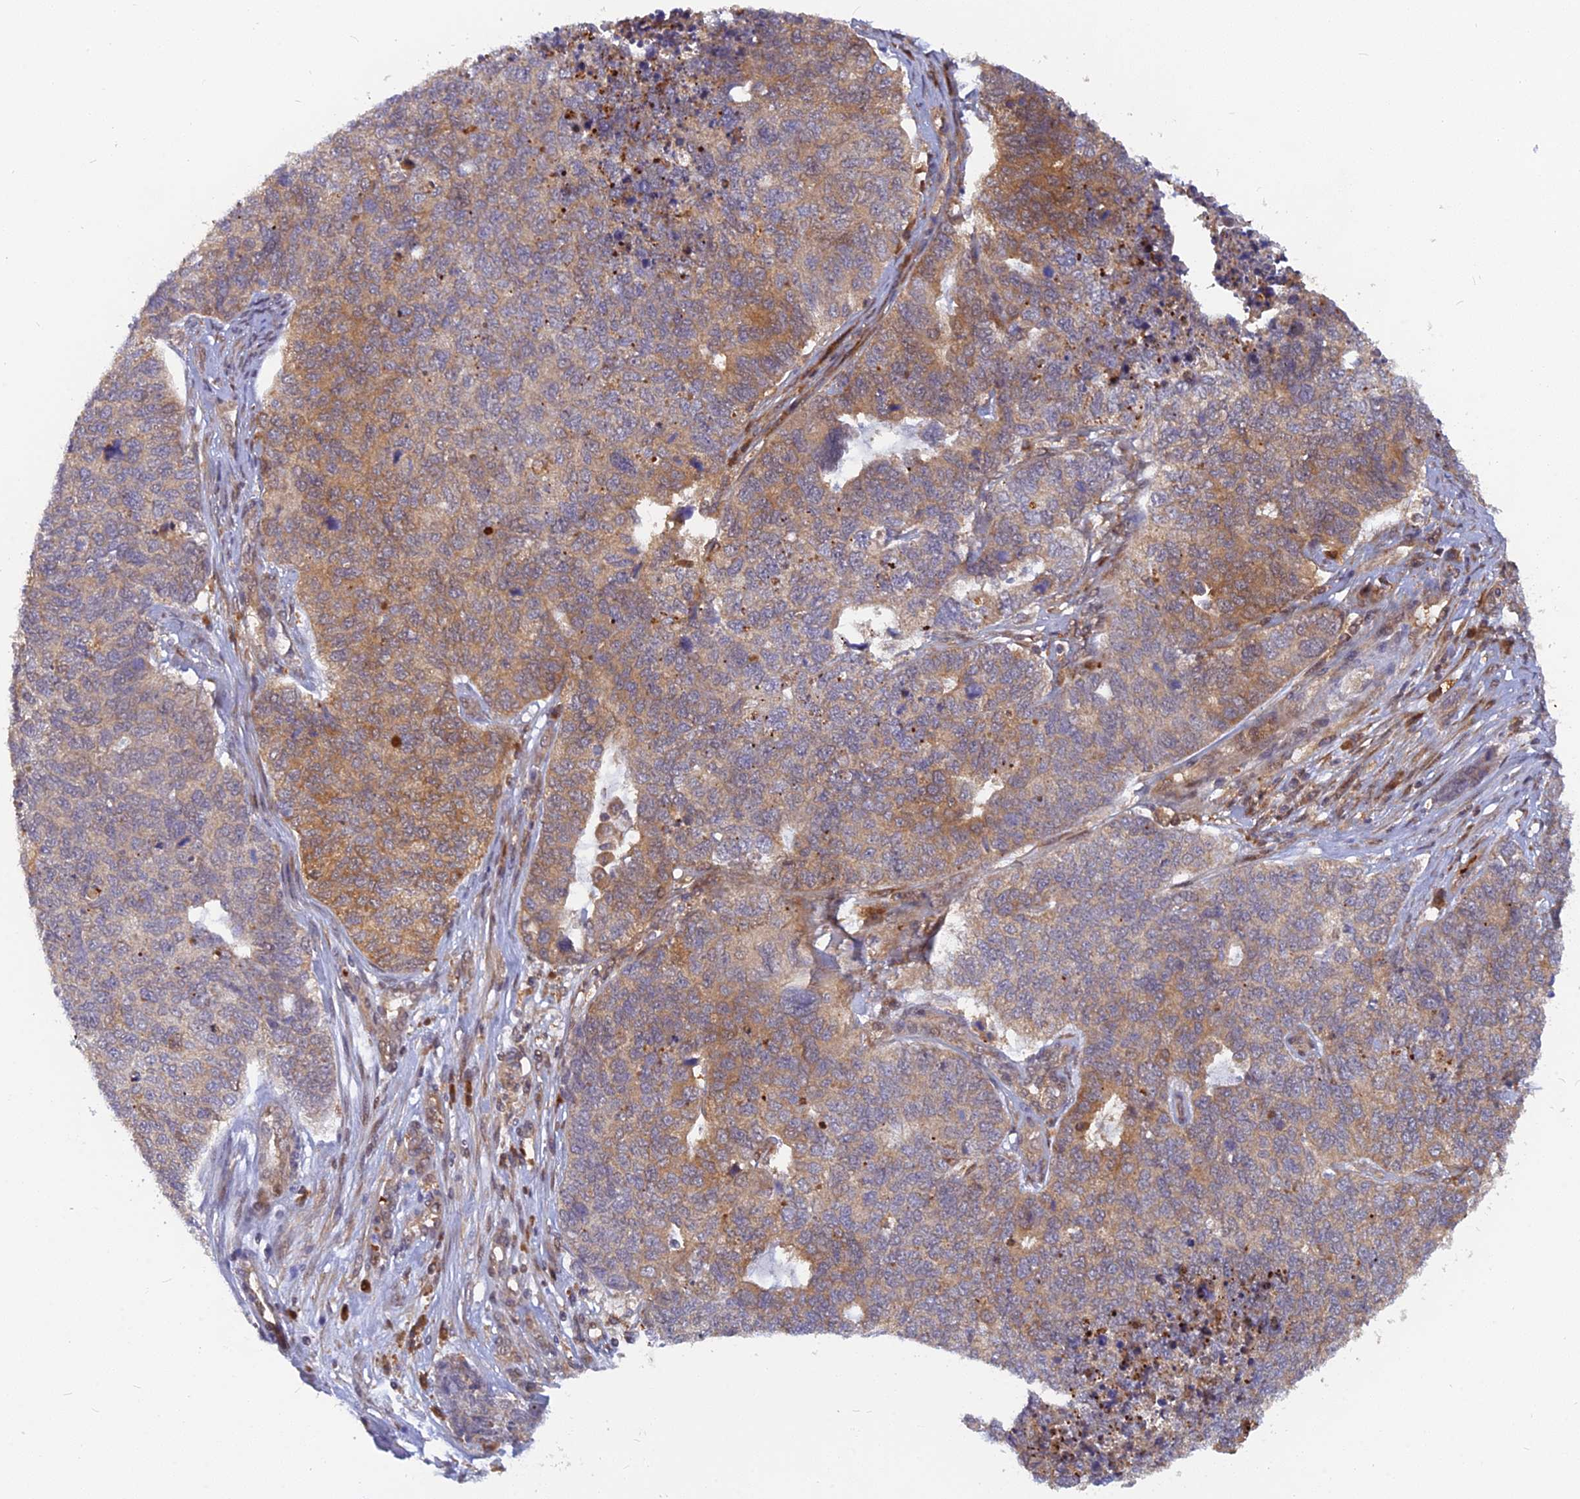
{"staining": {"intensity": "moderate", "quantity": "25%-75%", "location": "cytoplasmic/membranous"}, "tissue": "cervical cancer", "cell_type": "Tumor cells", "image_type": "cancer", "snomed": [{"axis": "morphology", "description": "Squamous cell carcinoma, NOS"}, {"axis": "topography", "description": "Cervix"}], "caption": "Protein analysis of cervical squamous cell carcinoma tissue exhibits moderate cytoplasmic/membranous expression in approximately 25%-75% of tumor cells.", "gene": "ARL2BP", "patient": {"sex": "female", "age": 63}}